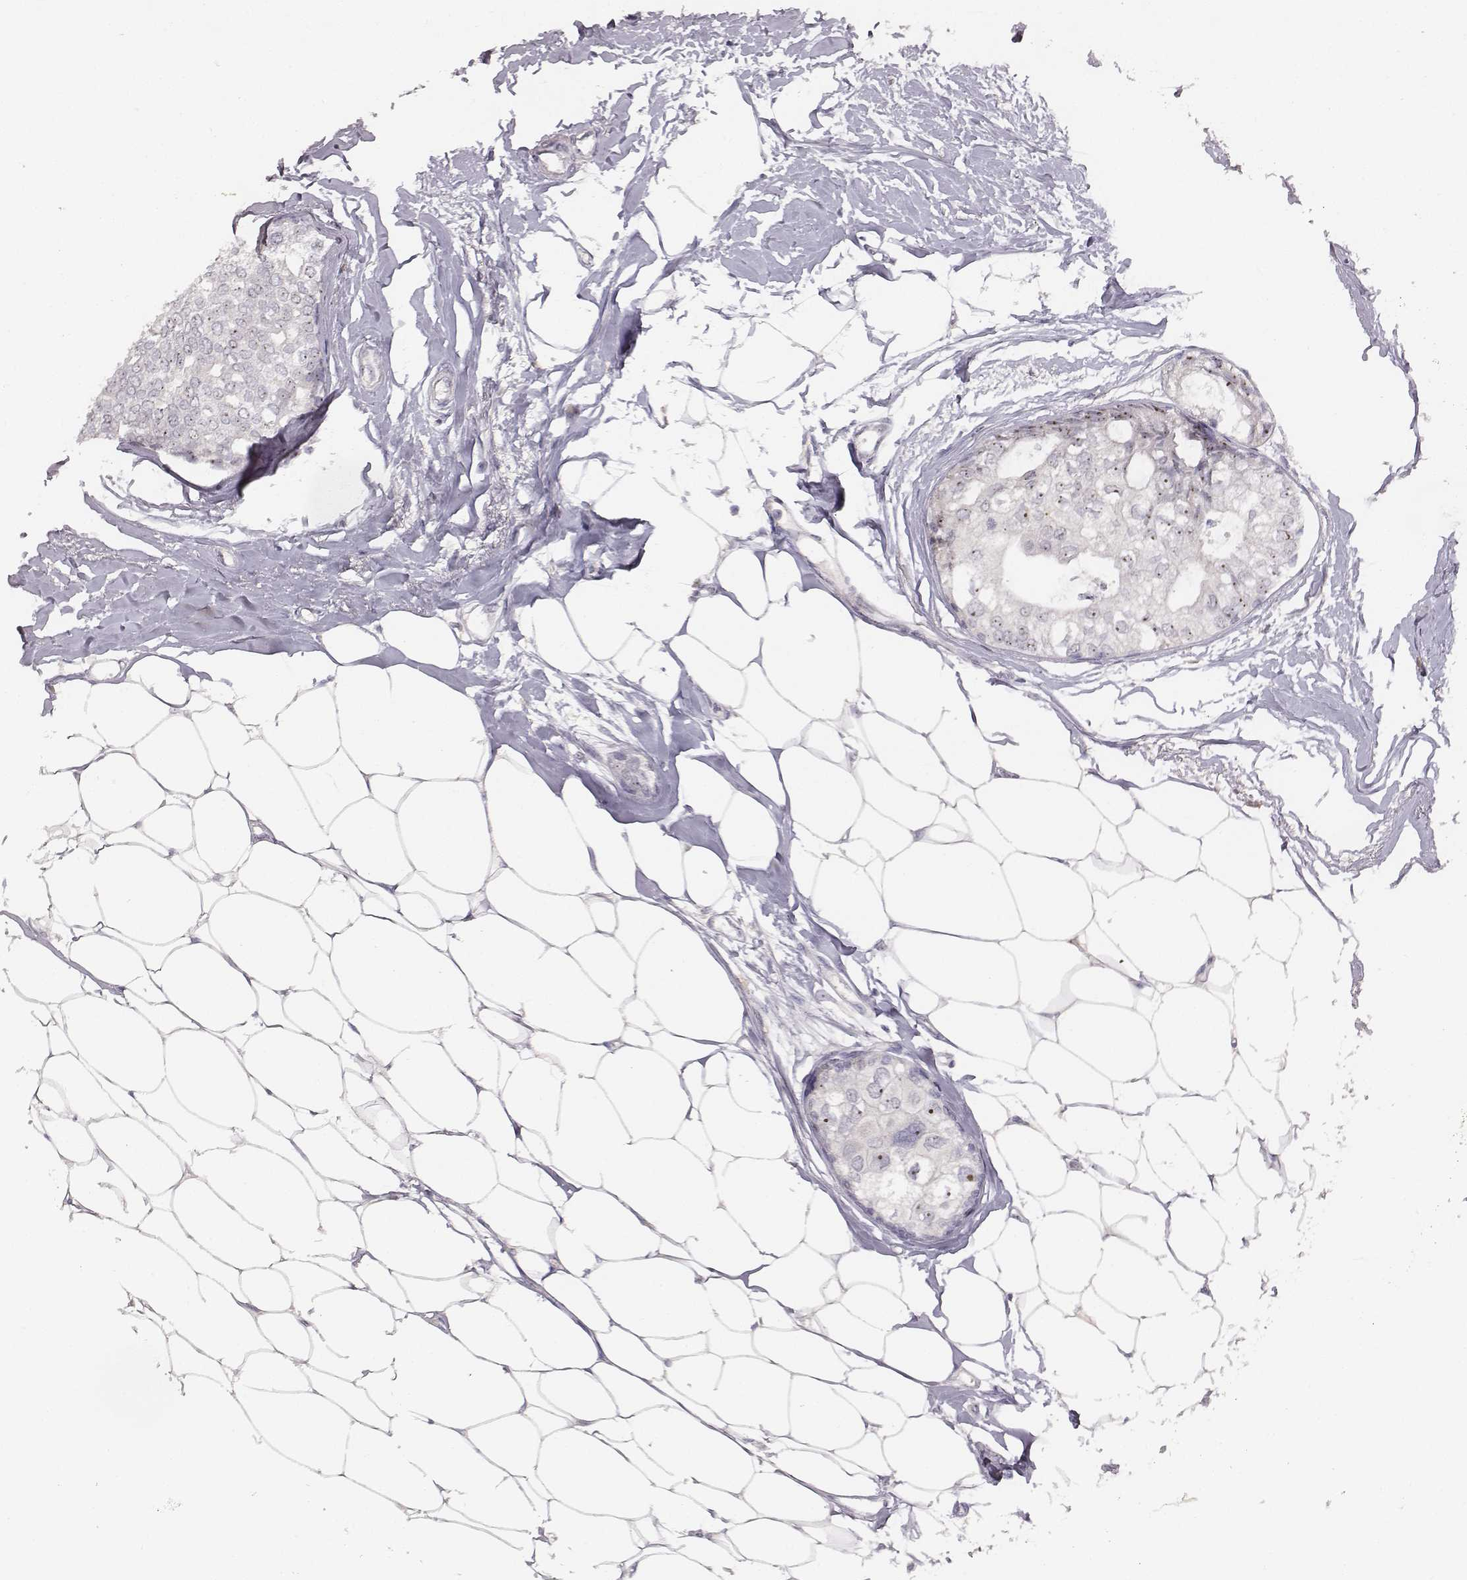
{"staining": {"intensity": "strong", "quantity": "25%-75%", "location": "nuclear"}, "tissue": "breast cancer", "cell_type": "Tumor cells", "image_type": "cancer", "snomed": [{"axis": "morphology", "description": "Duct carcinoma"}, {"axis": "topography", "description": "Breast"}], "caption": "Strong nuclear staining for a protein is appreciated in about 25%-75% of tumor cells of infiltrating ductal carcinoma (breast) using immunohistochemistry.", "gene": "NIFK", "patient": {"sex": "female", "age": 40}}